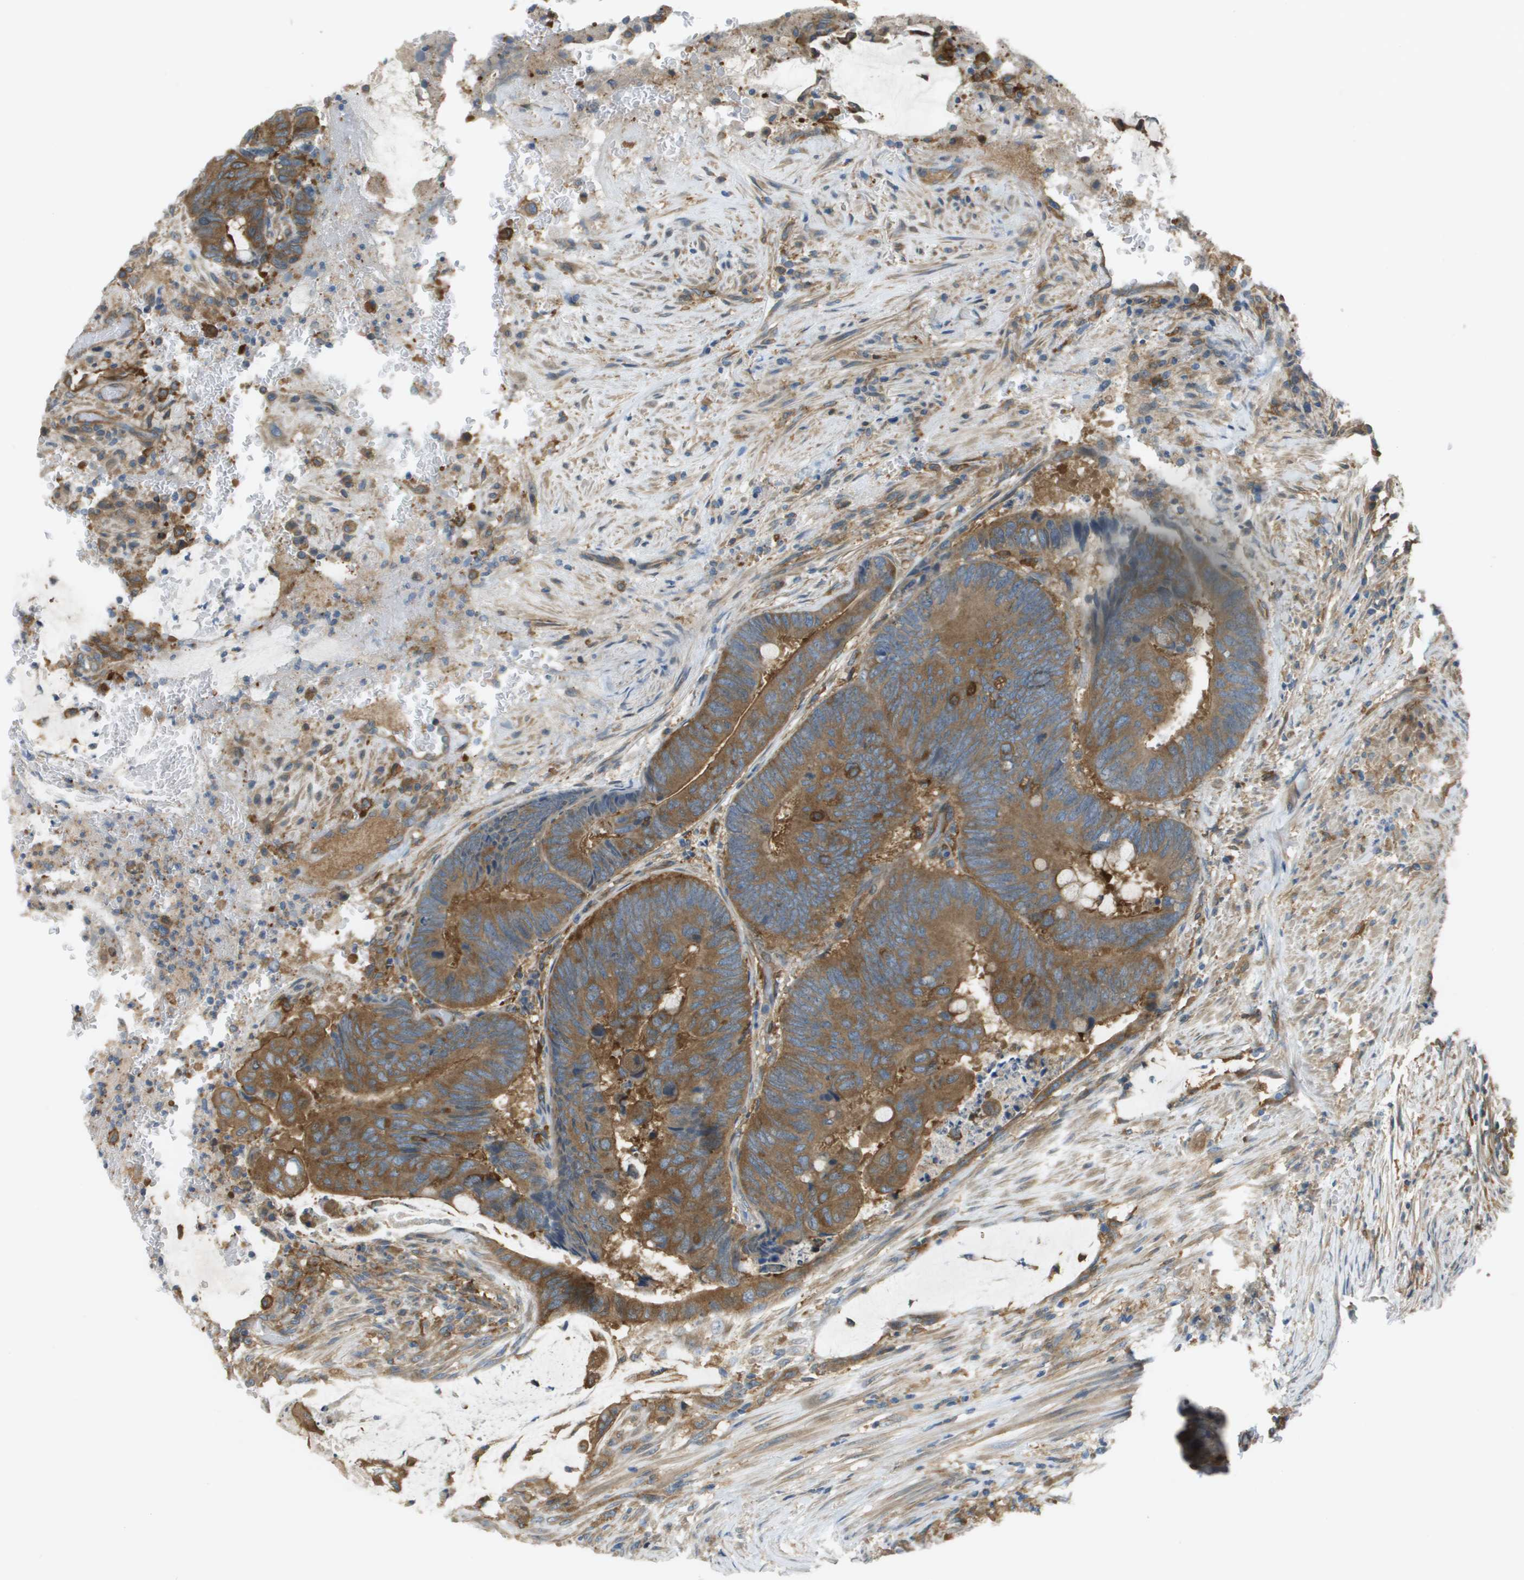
{"staining": {"intensity": "moderate", "quantity": ">75%", "location": "cytoplasmic/membranous"}, "tissue": "colorectal cancer", "cell_type": "Tumor cells", "image_type": "cancer", "snomed": [{"axis": "morphology", "description": "Normal tissue, NOS"}, {"axis": "morphology", "description": "Adenocarcinoma, NOS"}, {"axis": "topography", "description": "Rectum"}], "caption": "Colorectal cancer was stained to show a protein in brown. There is medium levels of moderate cytoplasmic/membranous expression in approximately >75% of tumor cells. (DAB IHC, brown staining for protein, blue staining for nuclei).", "gene": "CORO1B", "patient": {"sex": "male", "age": 92}}